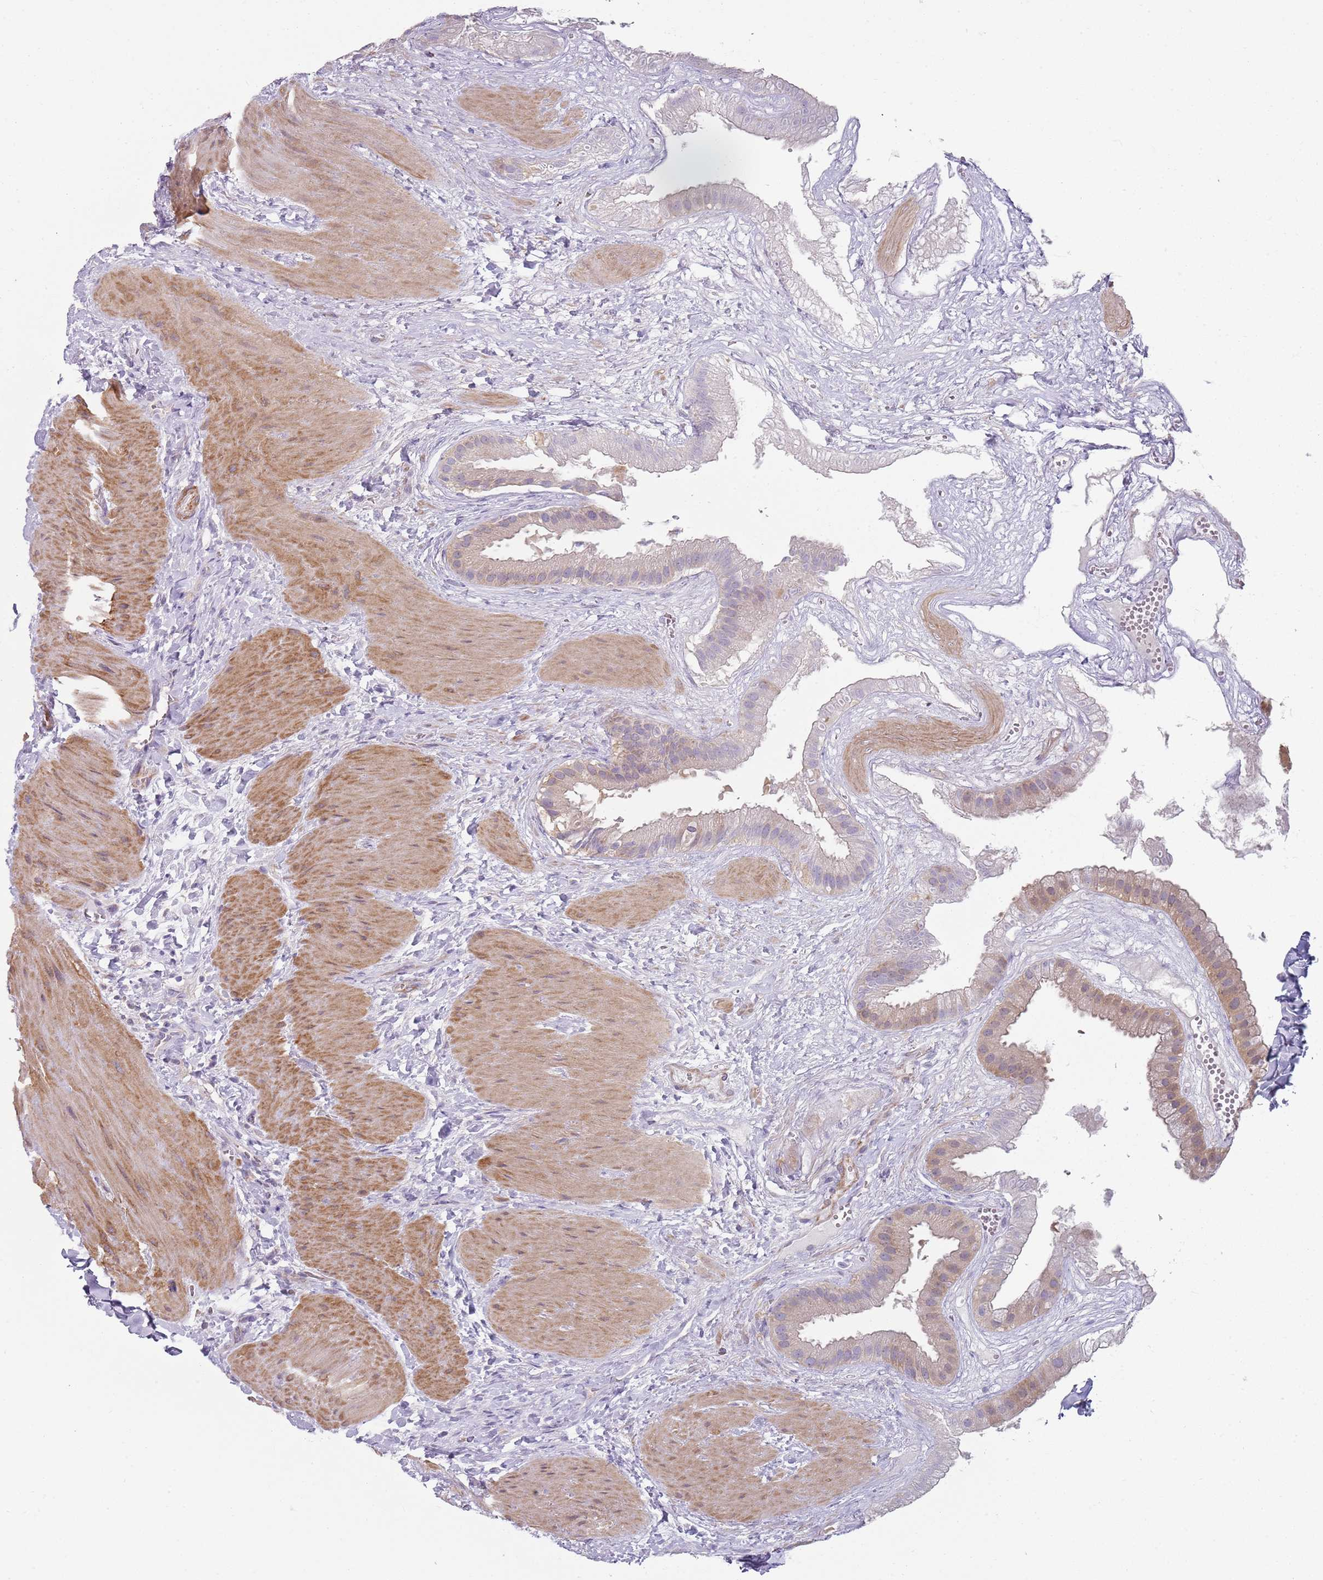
{"staining": {"intensity": "moderate", "quantity": "25%-75%", "location": "cytoplasmic/membranous"}, "tissue": "gallbladder", "cell_type": "Glandular cells", "image_type": "normal", "snomed": [{"axis": "morphology", "description": "Normal tissue, NOS"}, {"axis": "topography", "description": "Gallbladder"}], "caption": "Glandular cells show moderate cytoplasmic/membranous positivity in about 25%-75% of cells in benign gallbladder.", "gene": "SLC26A6", "patient": {"sex": "male", "age": 55}}